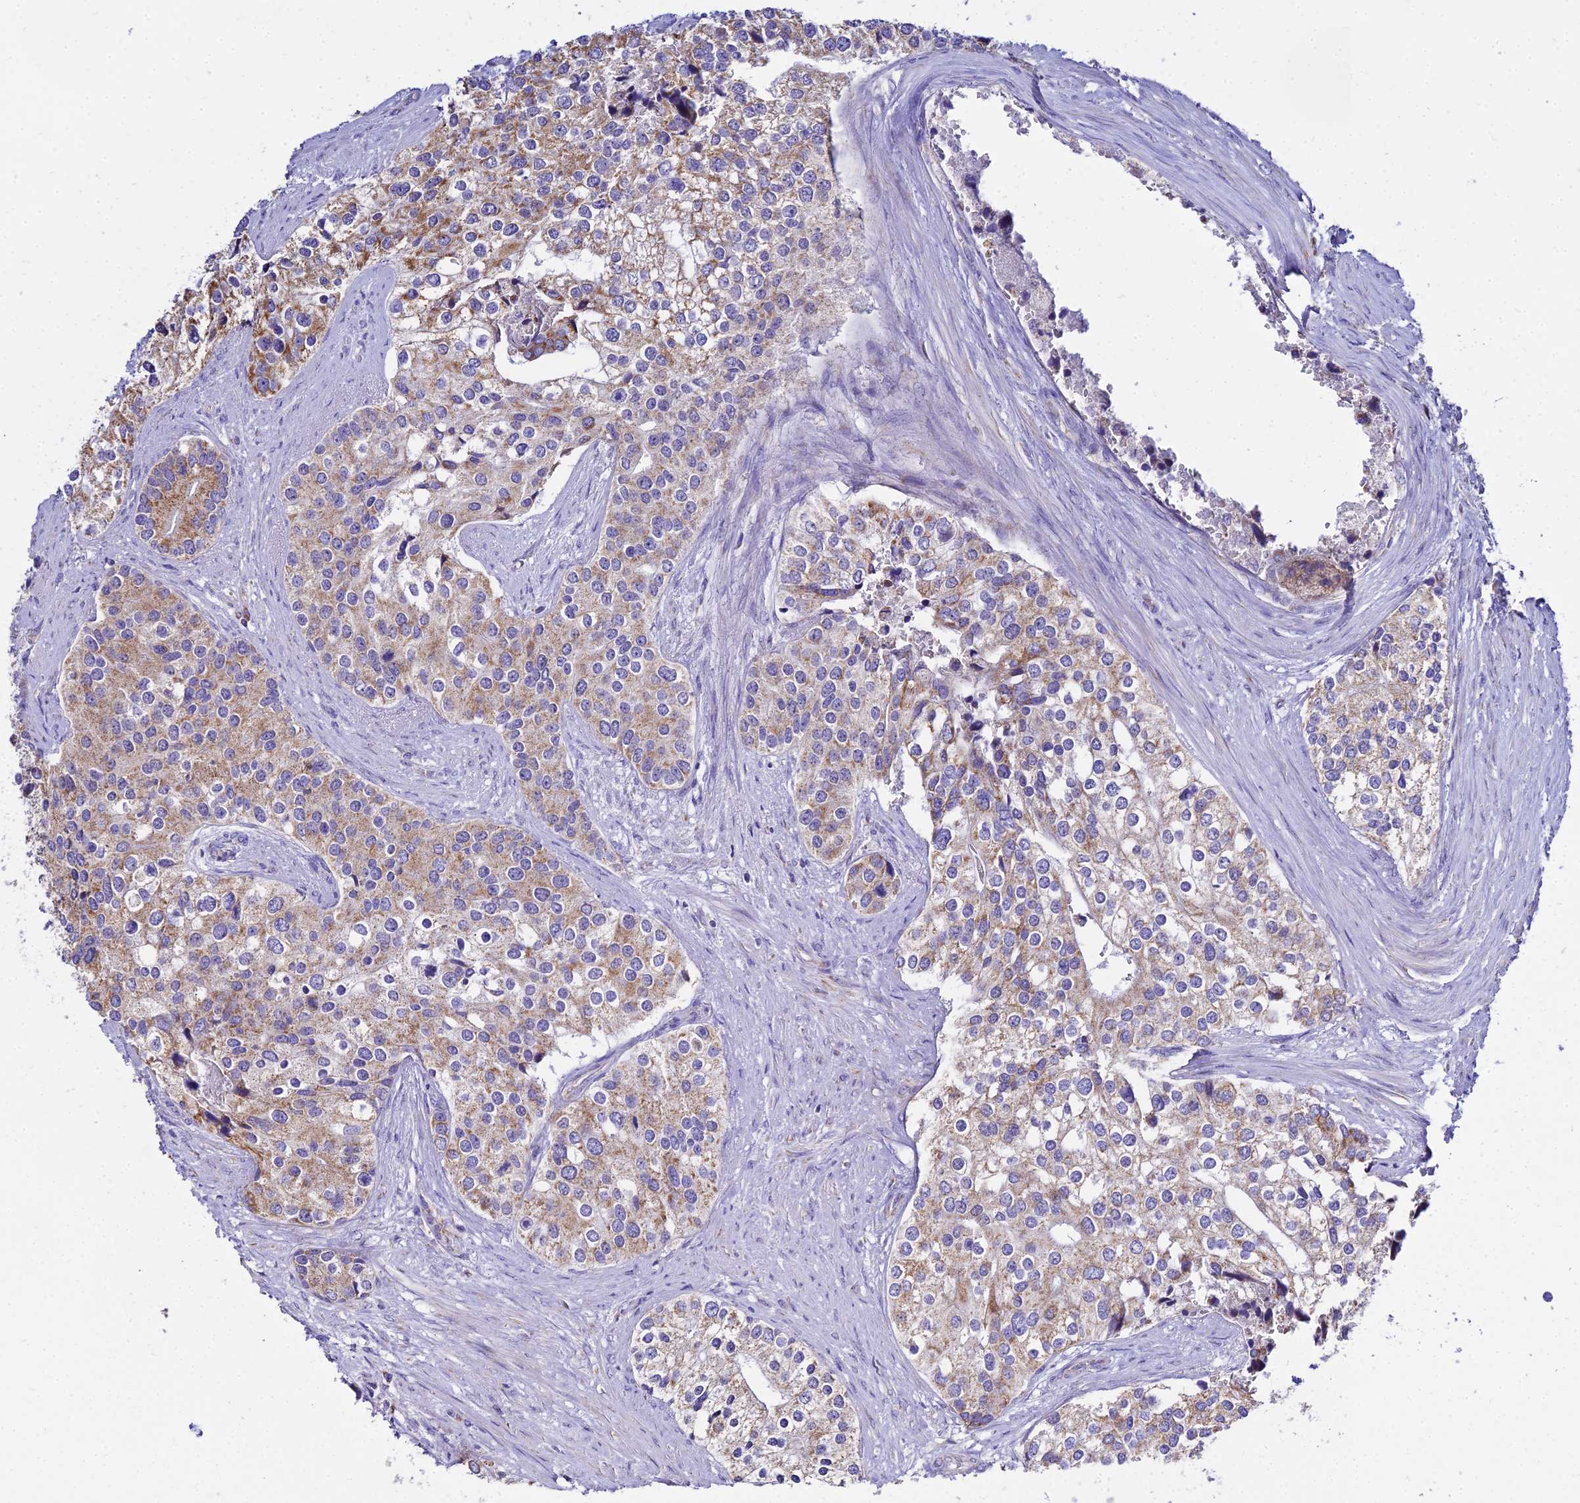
{"staining": {"intensity": "moderate", "quantity": ">75%", "location": "cytoplasmic/membranous"}, "tissue": "prostate cancer", "cell_type": "Tumor cells", "image_type": "cancer", "snomed": [{"axis": "morphology", "description": "Adenocarcinoma, High grade"}, {"axis": "topography", "description": "Prostate"}], "caption": "Immunohistochemical staining of human prostate cancer shows moderate cytoplasmic/membranous protein expression in approximately >75% of tumor cells.", "gene": "TYW5", "patient": {"sex": "male", "age": 62}}